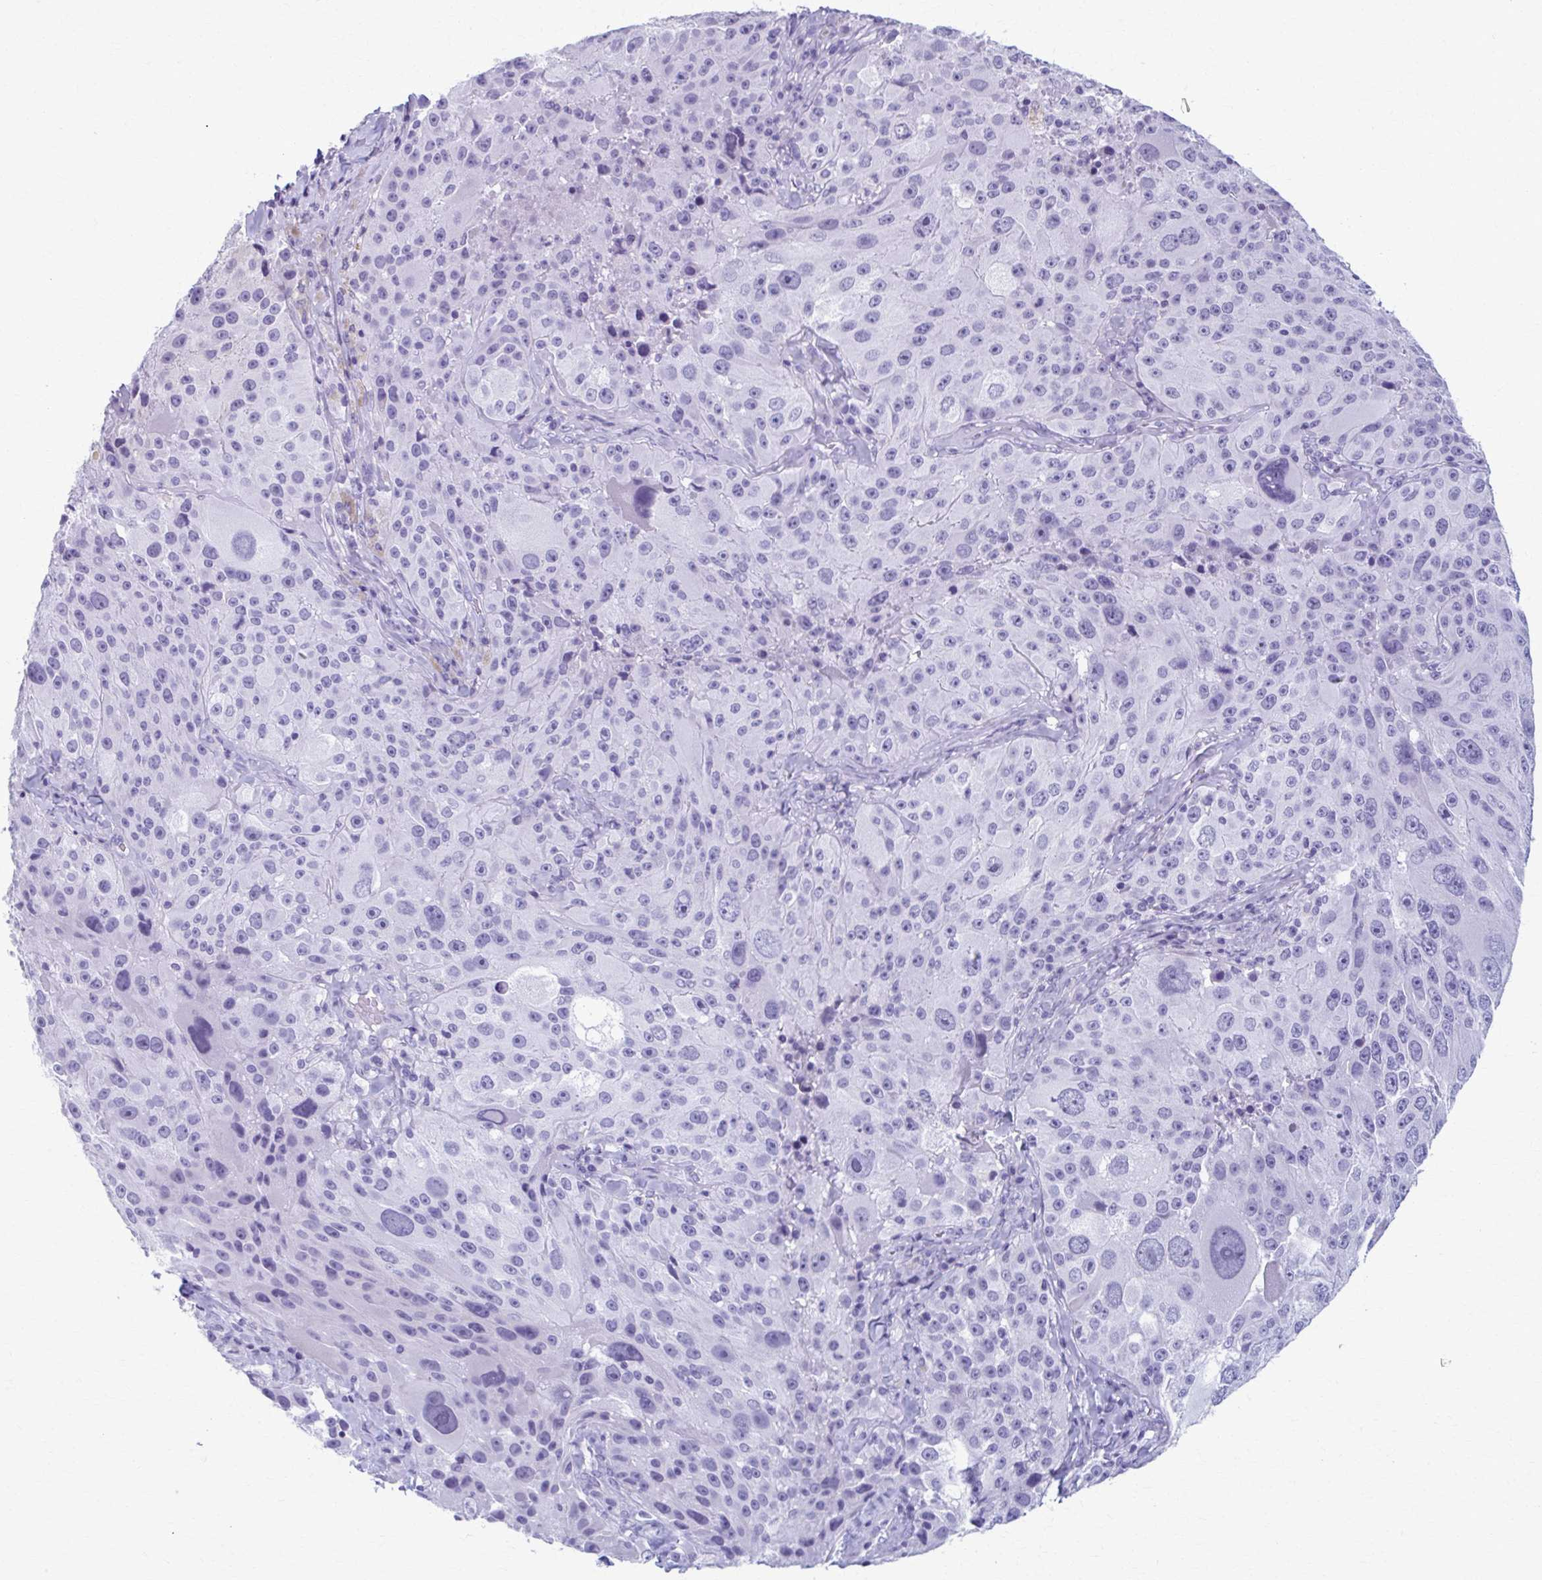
{"staining": {"intensity": "negative", "quantity": "none", "location": "none"}, "tissue": "melanoma", "cell_type": "Tumor cells", "image_type": "cancer", "snomed": [{"axis": "morphology", "description": "Malignant melanoma, Metastatic site"}, {"axis": "topography", "description": "Lymph node"}], "caption": "High magnification brightfield microscopy of melanoma stained with DAB (brown) and counterstained with hematoxylin (blue): tumor cells show no significant expression.", "gene": "MPLKIP", "patient": {"sex": "male", "age": 62}}